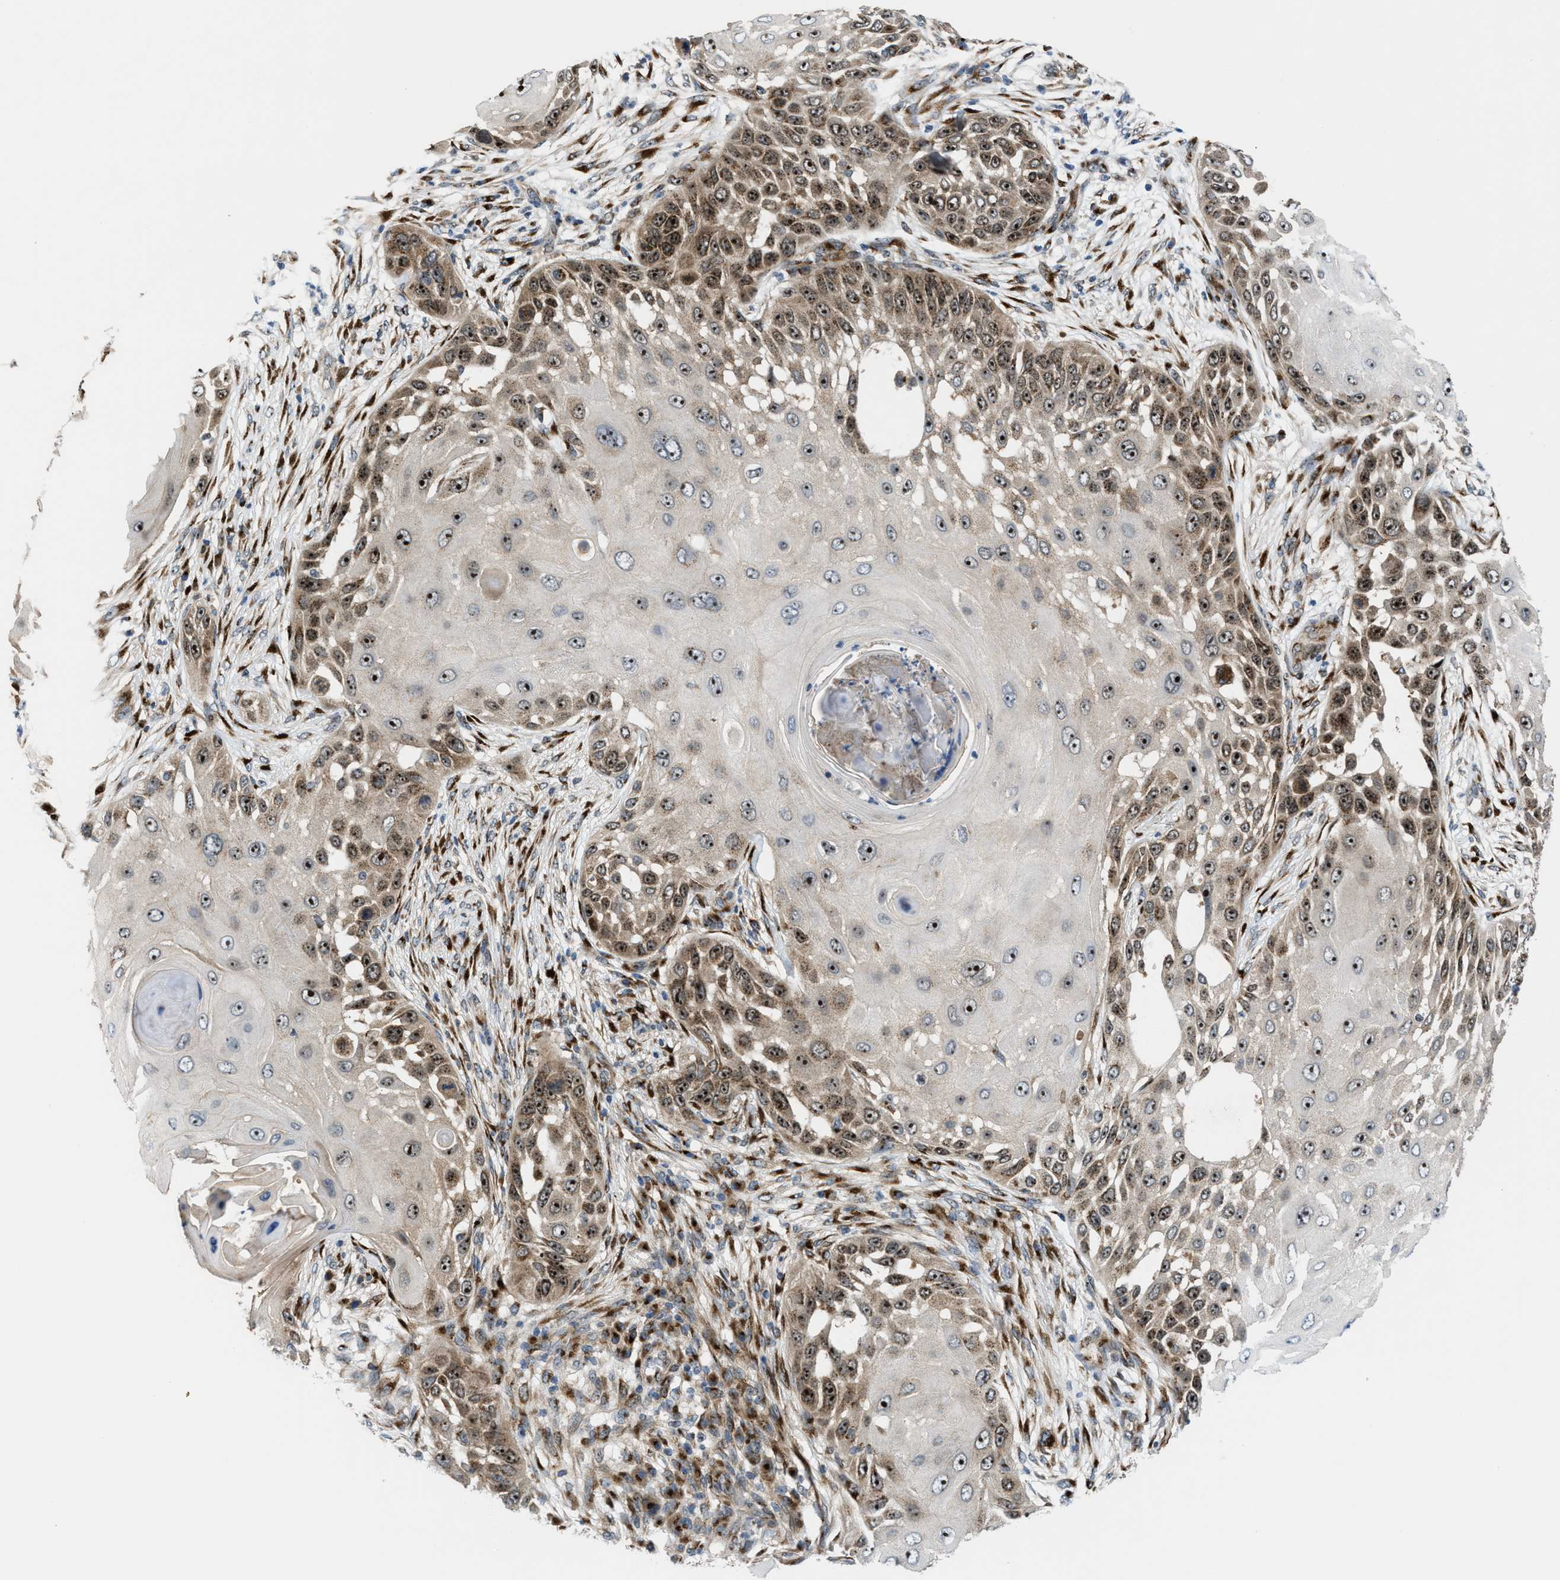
{"staining": {"intensity": "strong", "quantity": ">75%", "location": "cytoplasmic/membranous,nuclear"}, "tissue": "skin cancer", "cell_type": "Tumor cells", "image_type": "cancer", "snomed": [{"axis": "morphology", "description": "Squamous cell carcinoma, NOS"}, {"axis": "topography", "description": "Skin"}], "caption": "Immunohistochemistry staining of skin cancer (squamous cell carcinoma), which demonstrates high levels of strong cytoplasmic/membranous and nuclear positivity in about >75% of tumor cells indicating strong cytoplasmic/membranous and nuclear protein staining. The staining was performed using DAB (3,3'-diaminobenzidine) (brown) for protein detection and nuclei were counterstained in hematoxylin (blue).", "gene": "SLC38A10", "patient": {"sex": "female", "age": 44}}